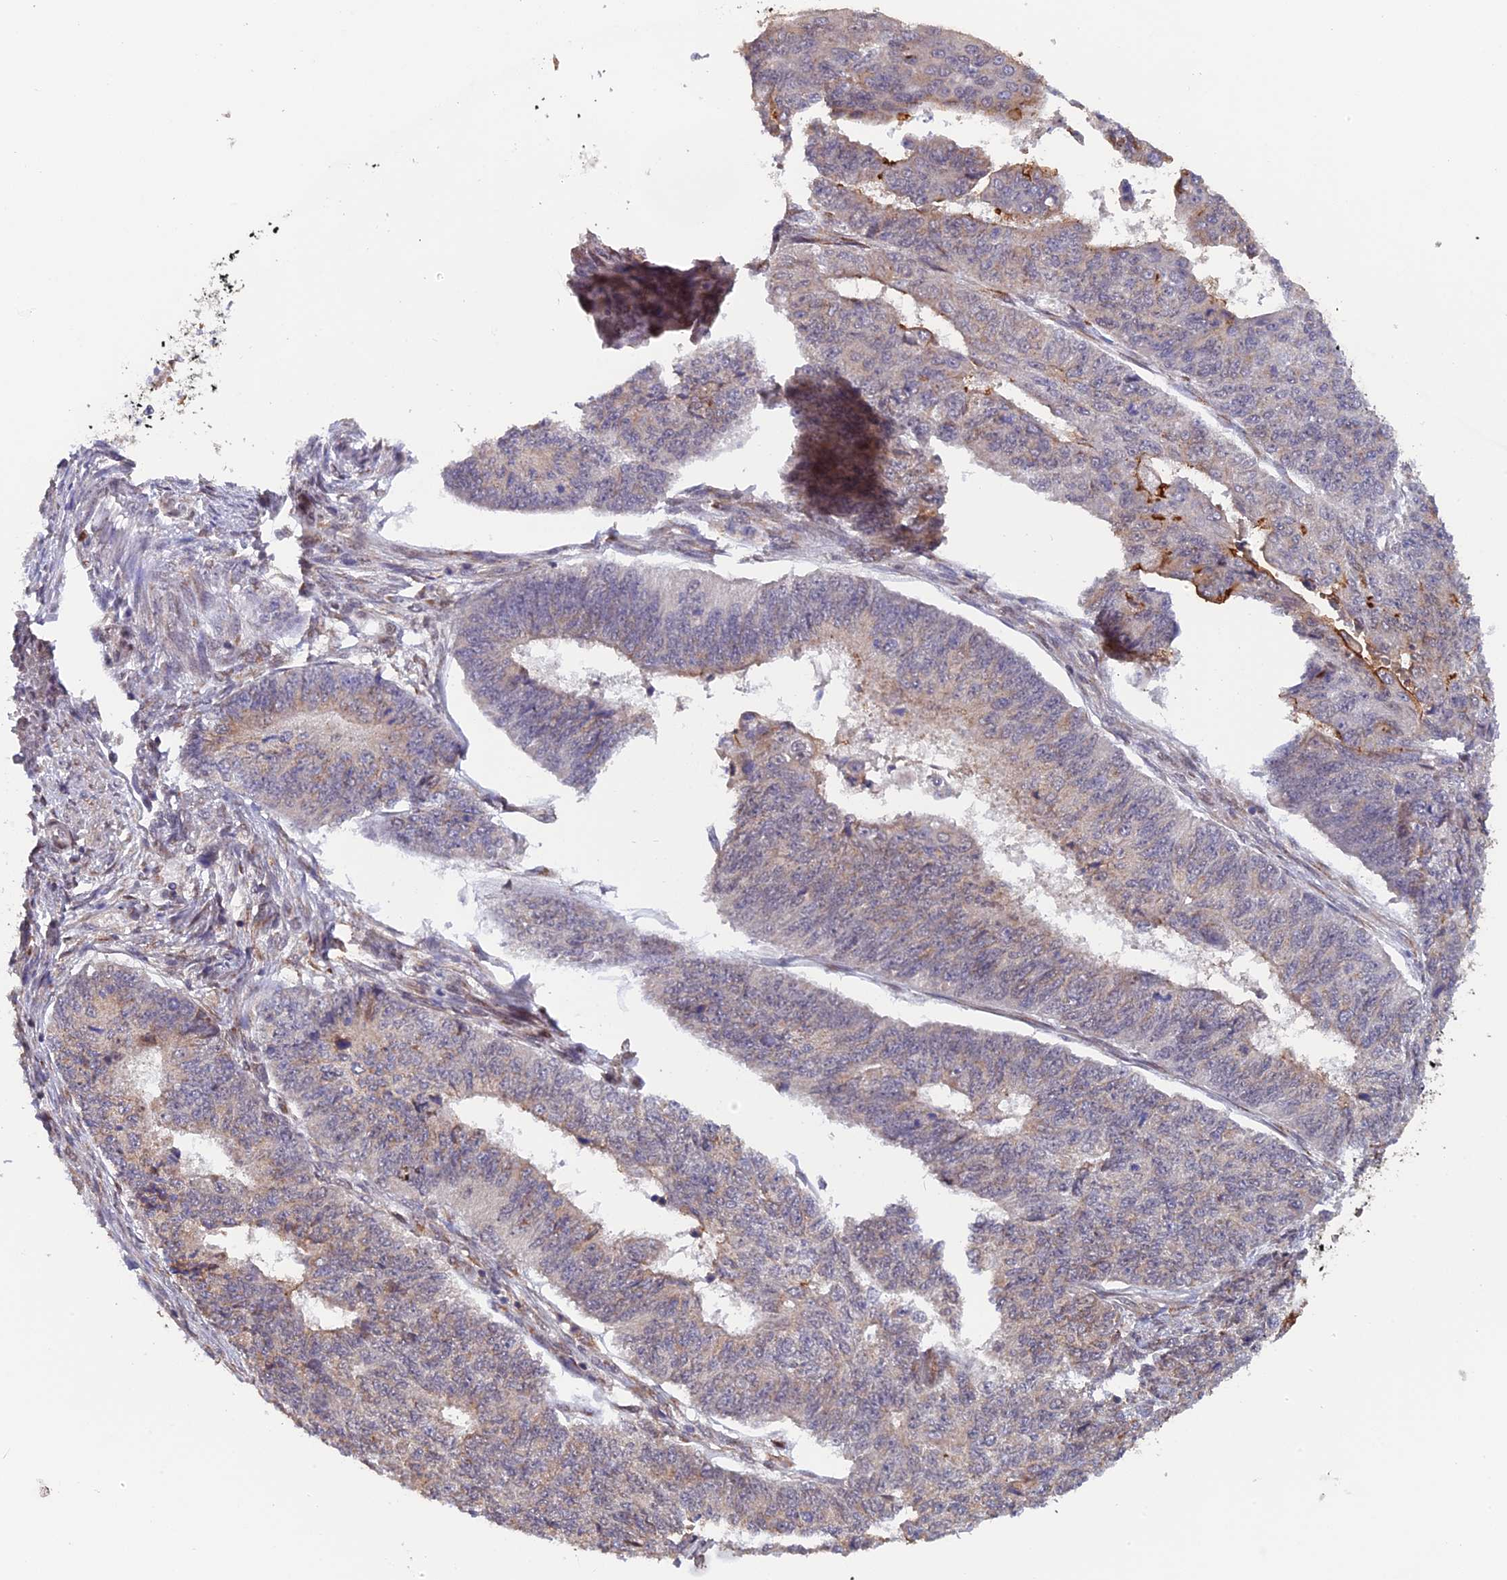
{"staining": {"intensity": "moderate", "quantity": "<25%", "location": "cytoplasmic/membranous"}, "tissue": "endometrial cancer", "cell_type": "Tumor cells", "image_type": "cancer", "snomed": [{"axis": "morphology", "description": "Adenocarcinoma, NOS"}, {"axis": "topography", "description": "Endometrium"}], "caption": "High-power microscopy captured an immunohistochemistry photomicrograph of adenocarcinoma (endometrial), revealing moderate cytoplasmic/membranous staining in about <25% of tumor cells. Nuclei are stained in blue.", "gene": "SNX17", "patient": {"sex": "female", "age": 32}}